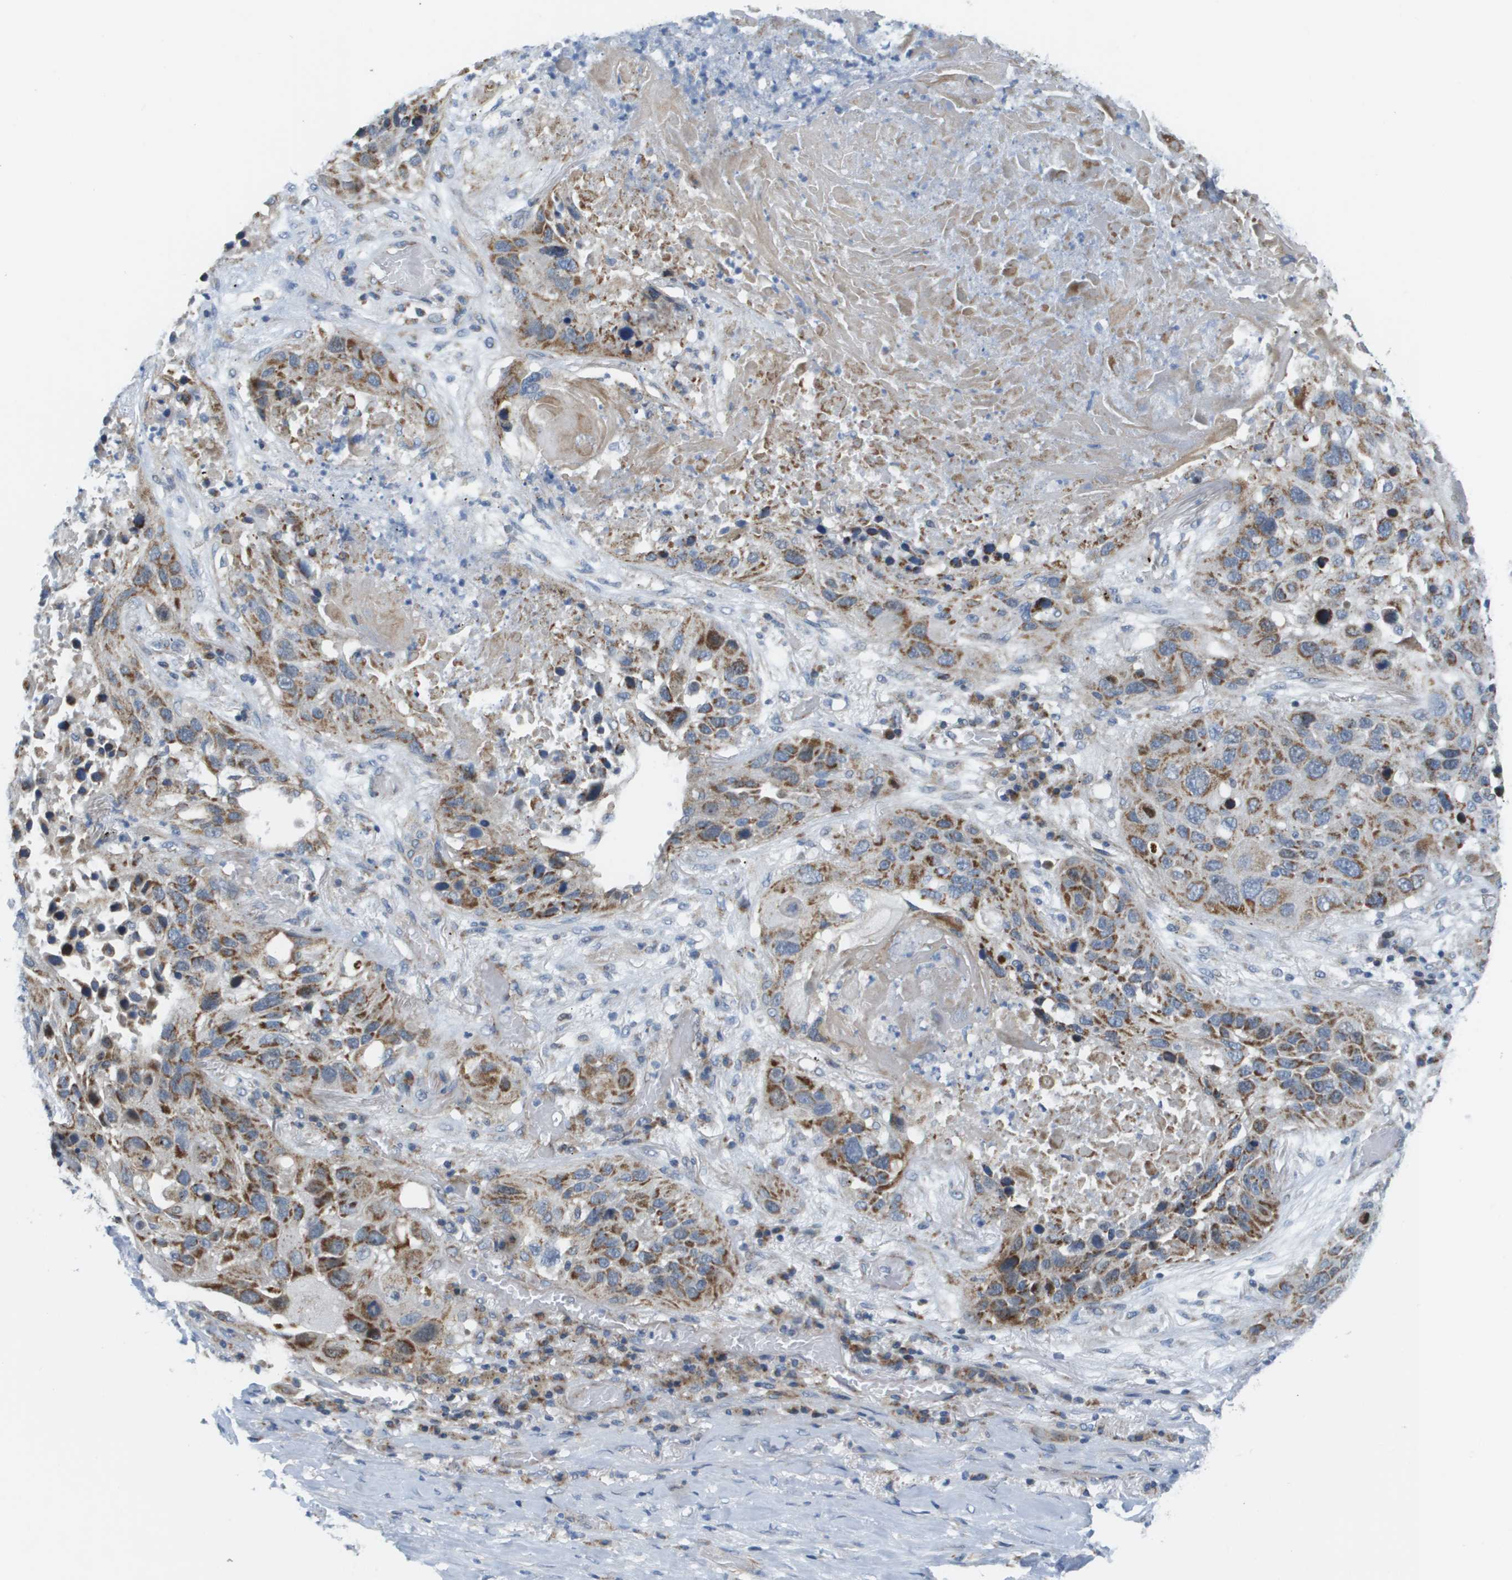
{"staining": {"intensity": "moderate", "quantity": ">75%", "location": "cytoplasmic/membranous"}, "tissue": "lung cancer", "cell_type": "Tumor cells", "image_type": "cancer", "snomed": [{"axis": "morphology", "description": "Squamous cell carcinoma, NOS"}, {"axis": "topography", "description": "Lung"}], "caption": "A brown stain labels moderate cytoplasmic/membranous staining of a protein in lung cancer tumor cells. (DAB = brown stain, brightfield microscopy at high magnification).", "gene": "KRT23", "patient": {"sex": "male", "age": 57}}